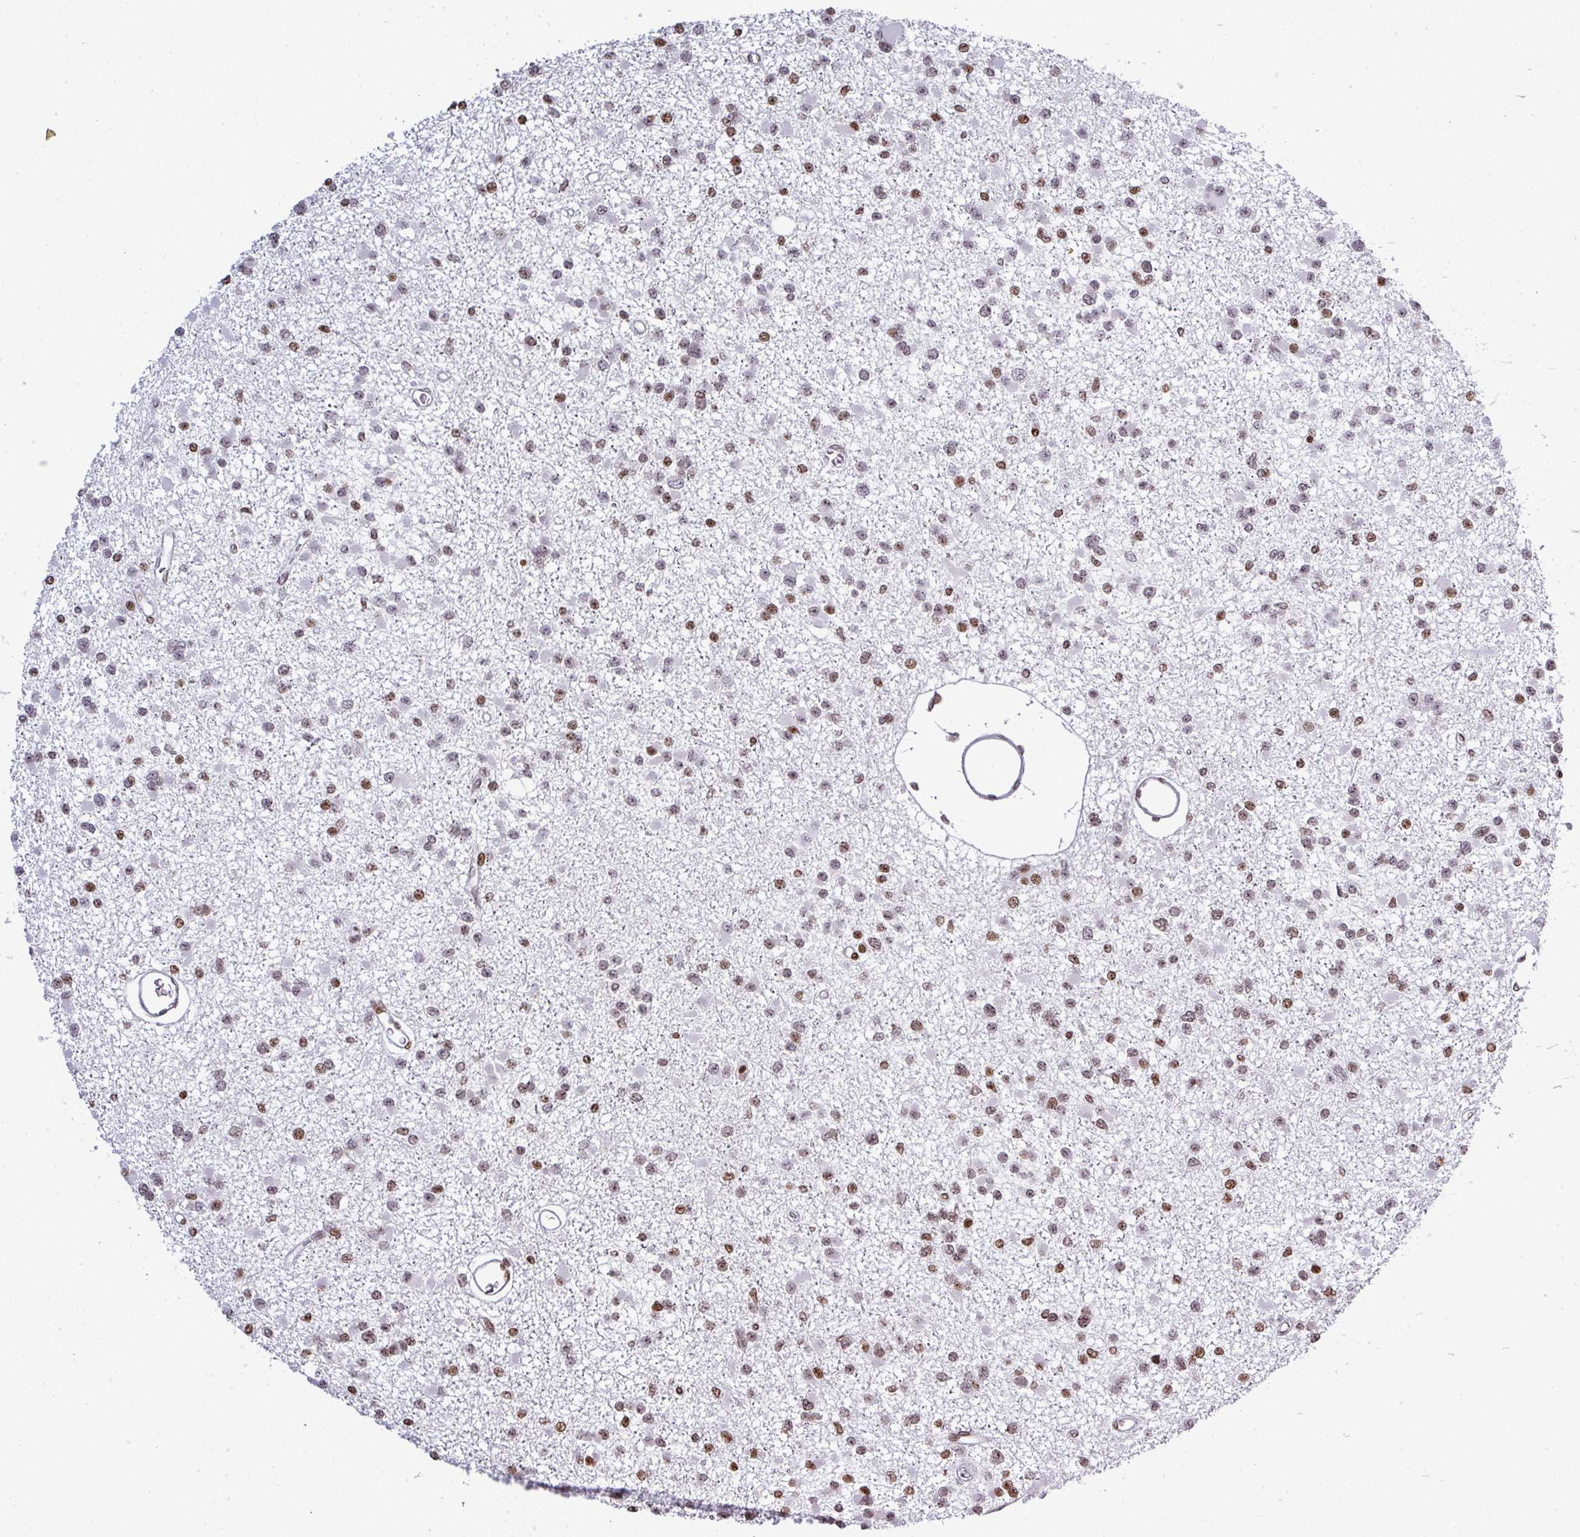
{"staining": {"intensity": "moderate", "quantity": ">75%", "location": "nuclear"}, "tissue": "glioma", "cell_type": "Tumor cells", "image_type": "cancer", "snomed": [{"axis": "morphology", "description": "Glioma, malignant, Low grade"}, {"axis": "topography", "description": "Brain"}], "caption": "High-magnification brightfield microscopy of glioma stained with DAB (brown) and counterstained with hematoxylin (blue). tumor cells exhibit moderate nuclear positivity is appreciated in about>75% of cells.", "gene": "RASL11A", "patient": {"sex": "female", "age": 22}}